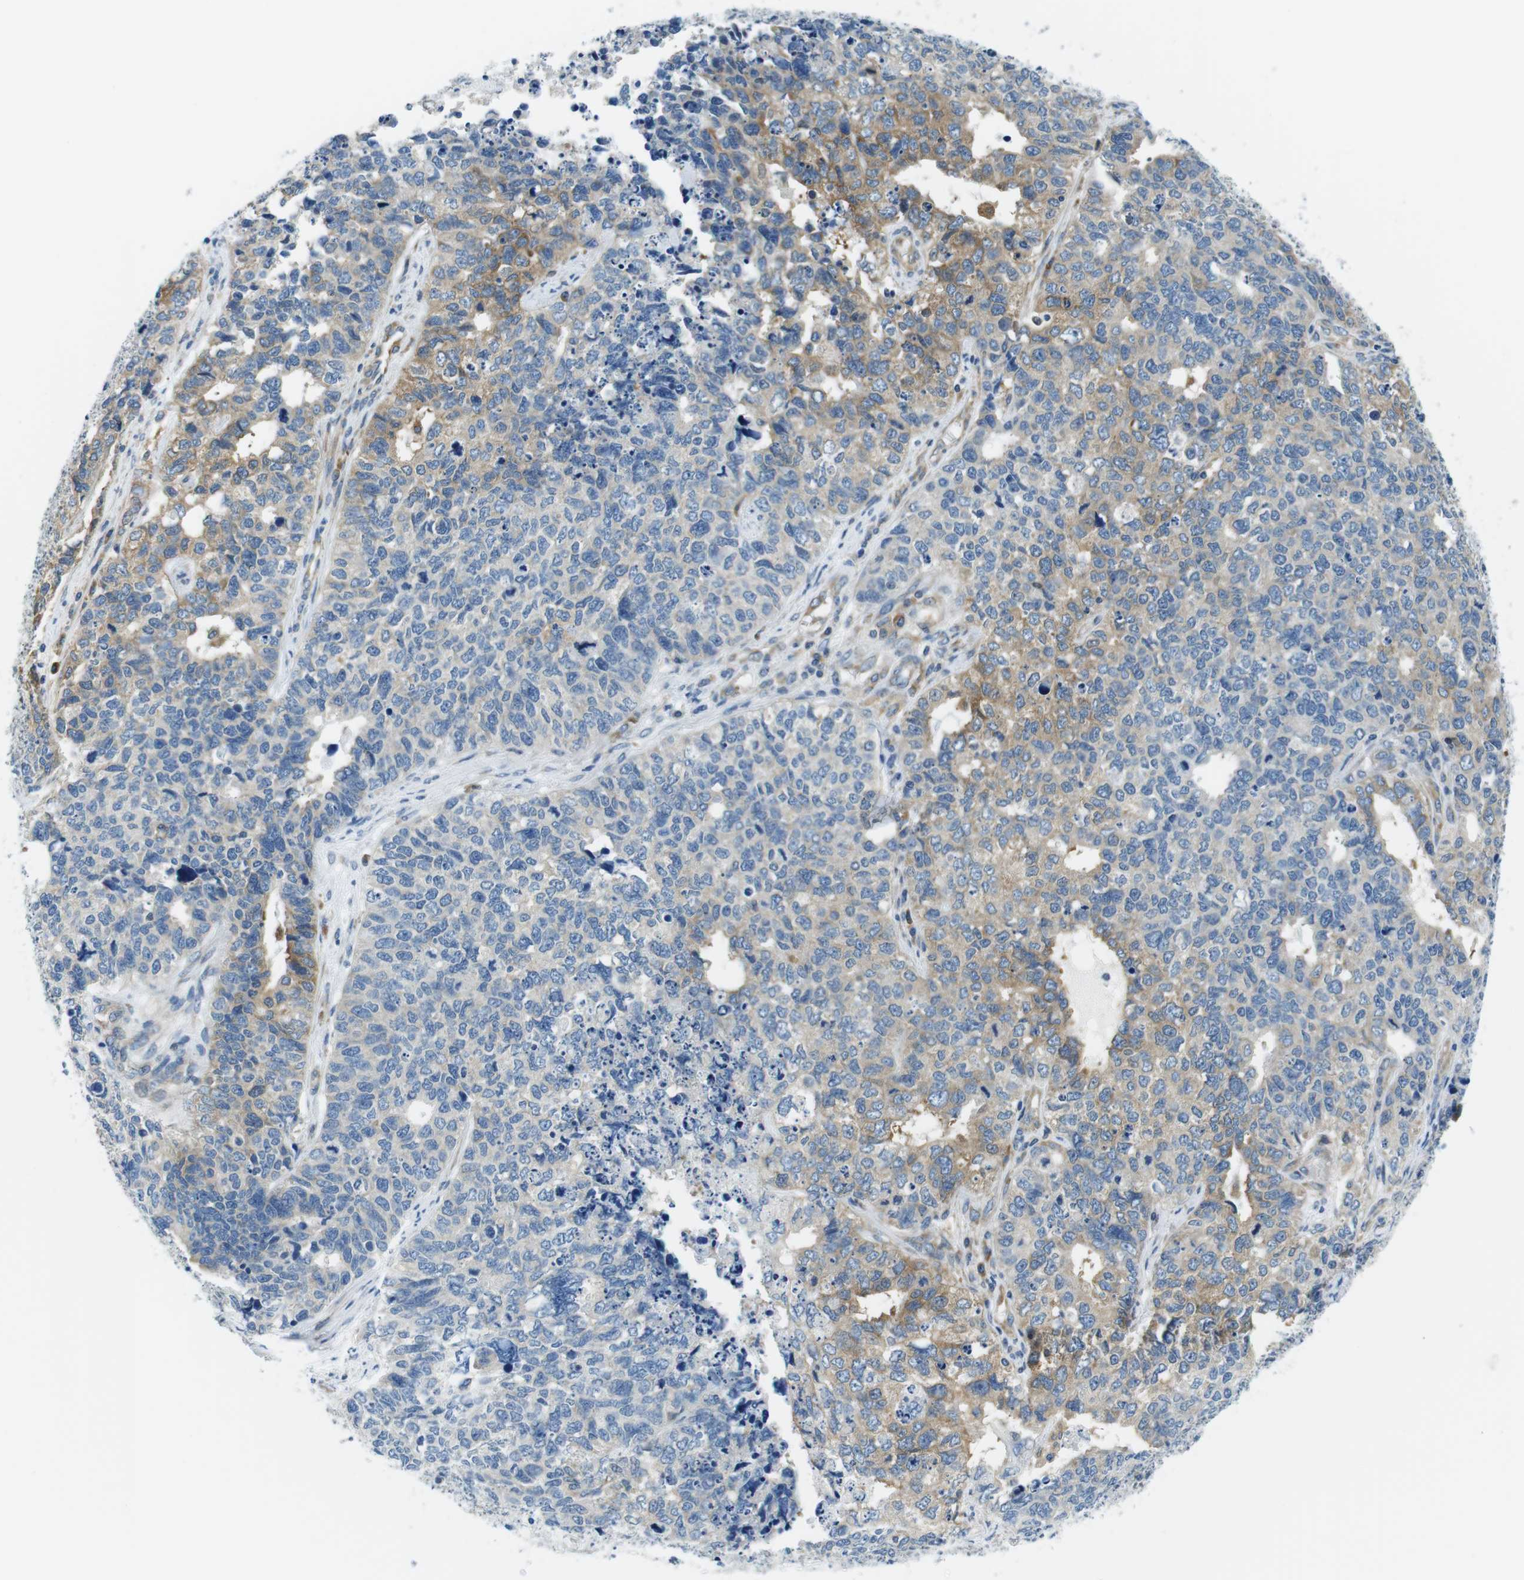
{"staining": {"intensity": "moderate", "quantity": "25%-75%", "location": "cytoplasmic/membranous"}, "tissue": "cervical cancer", "cell_type": "Tumor cells", "image_type": "cancer", "snomed": [{"axis": "morphology", "description": "Squamous cell carcinoma, NOS"}, {"axis": "topography", "description": "Cervix"}], "caption": "Tumor cells demonstrate medium levels of moderate cytoplasmic/membranous positivity in approximately 25%-75% of cells in human cervical cancer.", "gene": "EIF2B5", "patient": {"sex": "female", "age": 63}}